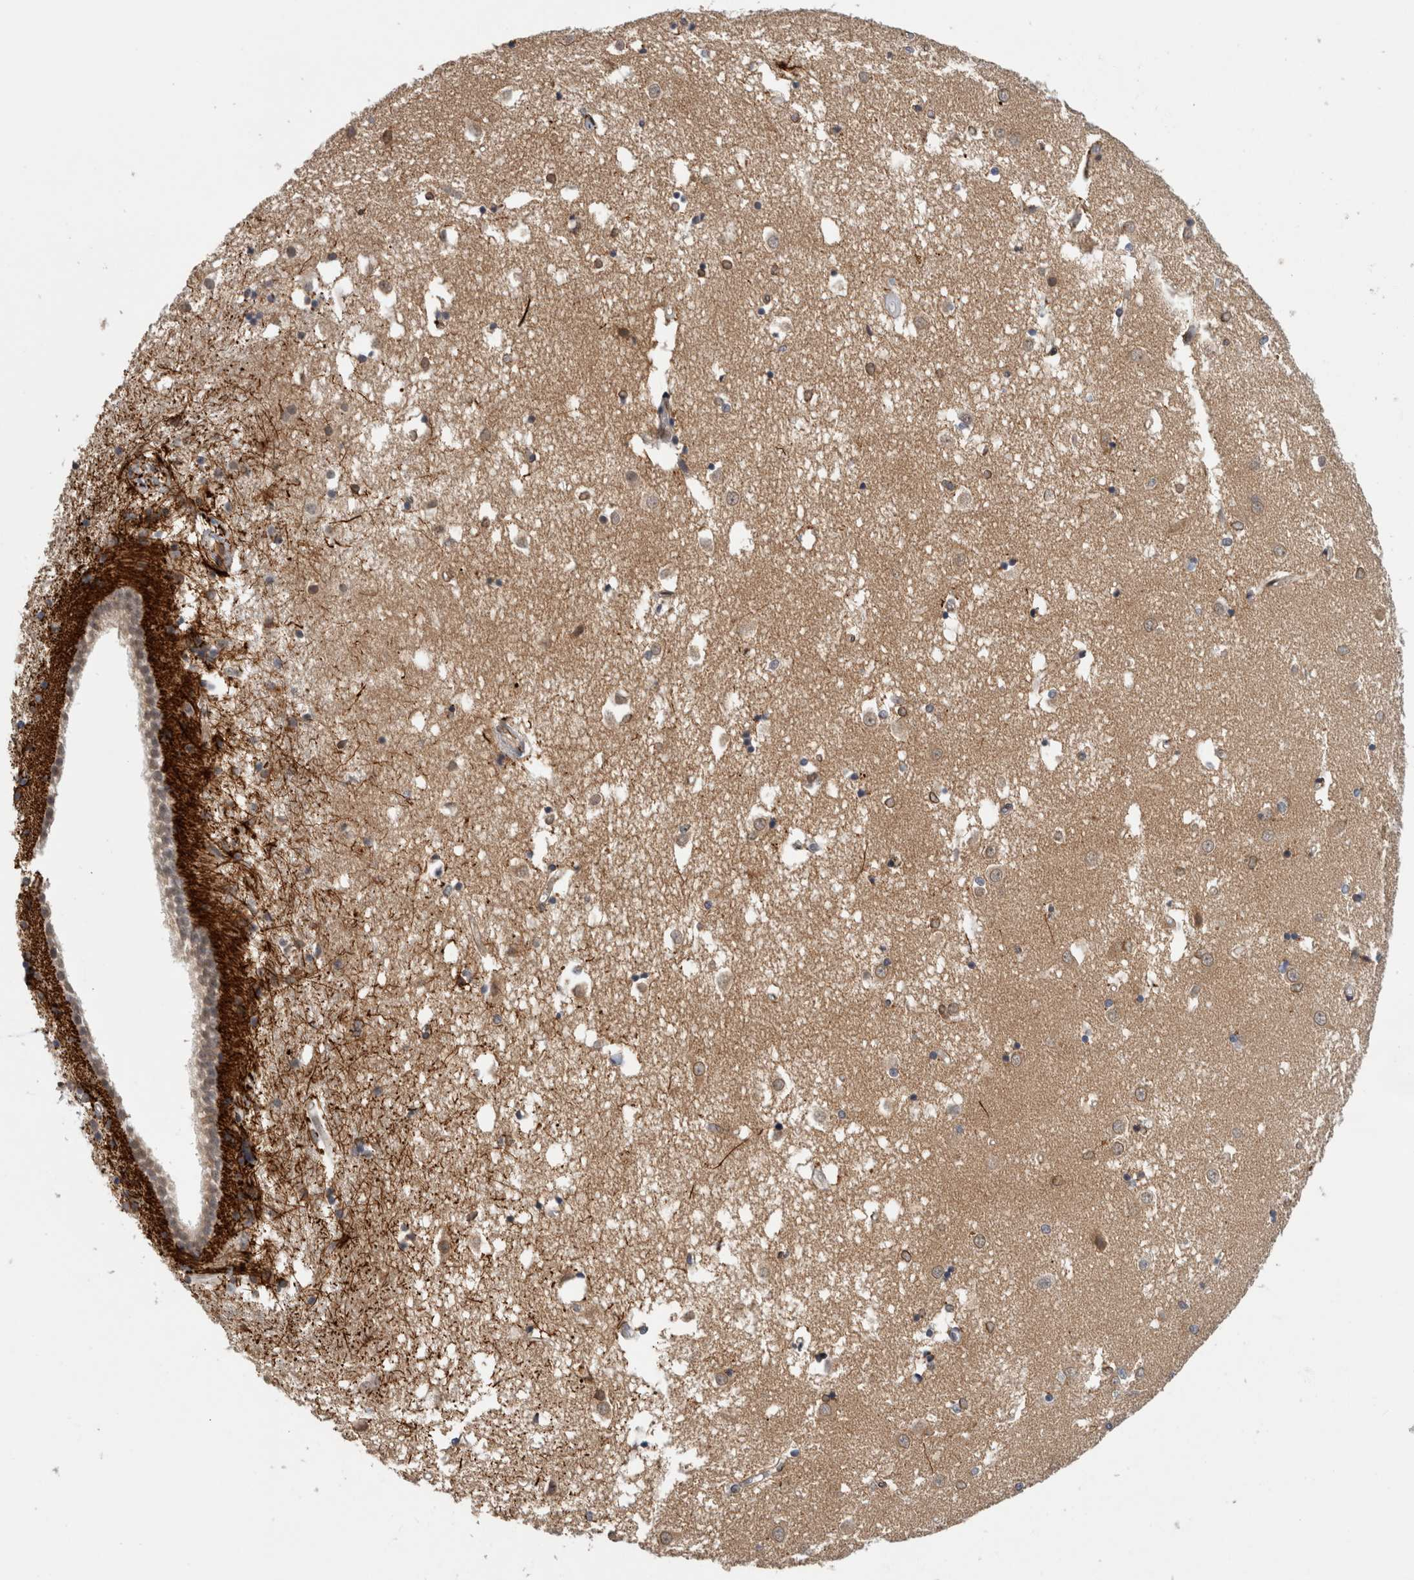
{"staining": {"intensity": "weak", "quantity": "<25%", "location": "cytoplasmic/membranous"}, "tissue": "caudate", "cell_type": "Glial cells", "image_type": "normal", "snomed": [{"axis": "morphology", "description": "Normal tissue, NOS"}, {"axis": "topography", "description": "Lateral ventricle wall"}], "caption": "Immunohistochemistry (IHC) histopathology image of benign caudate: caudate stained with DAB shows no significant protein positivity in glial cells.", "gene": "PRXL2A", "patient": {"sex": "male", "age": 45}}